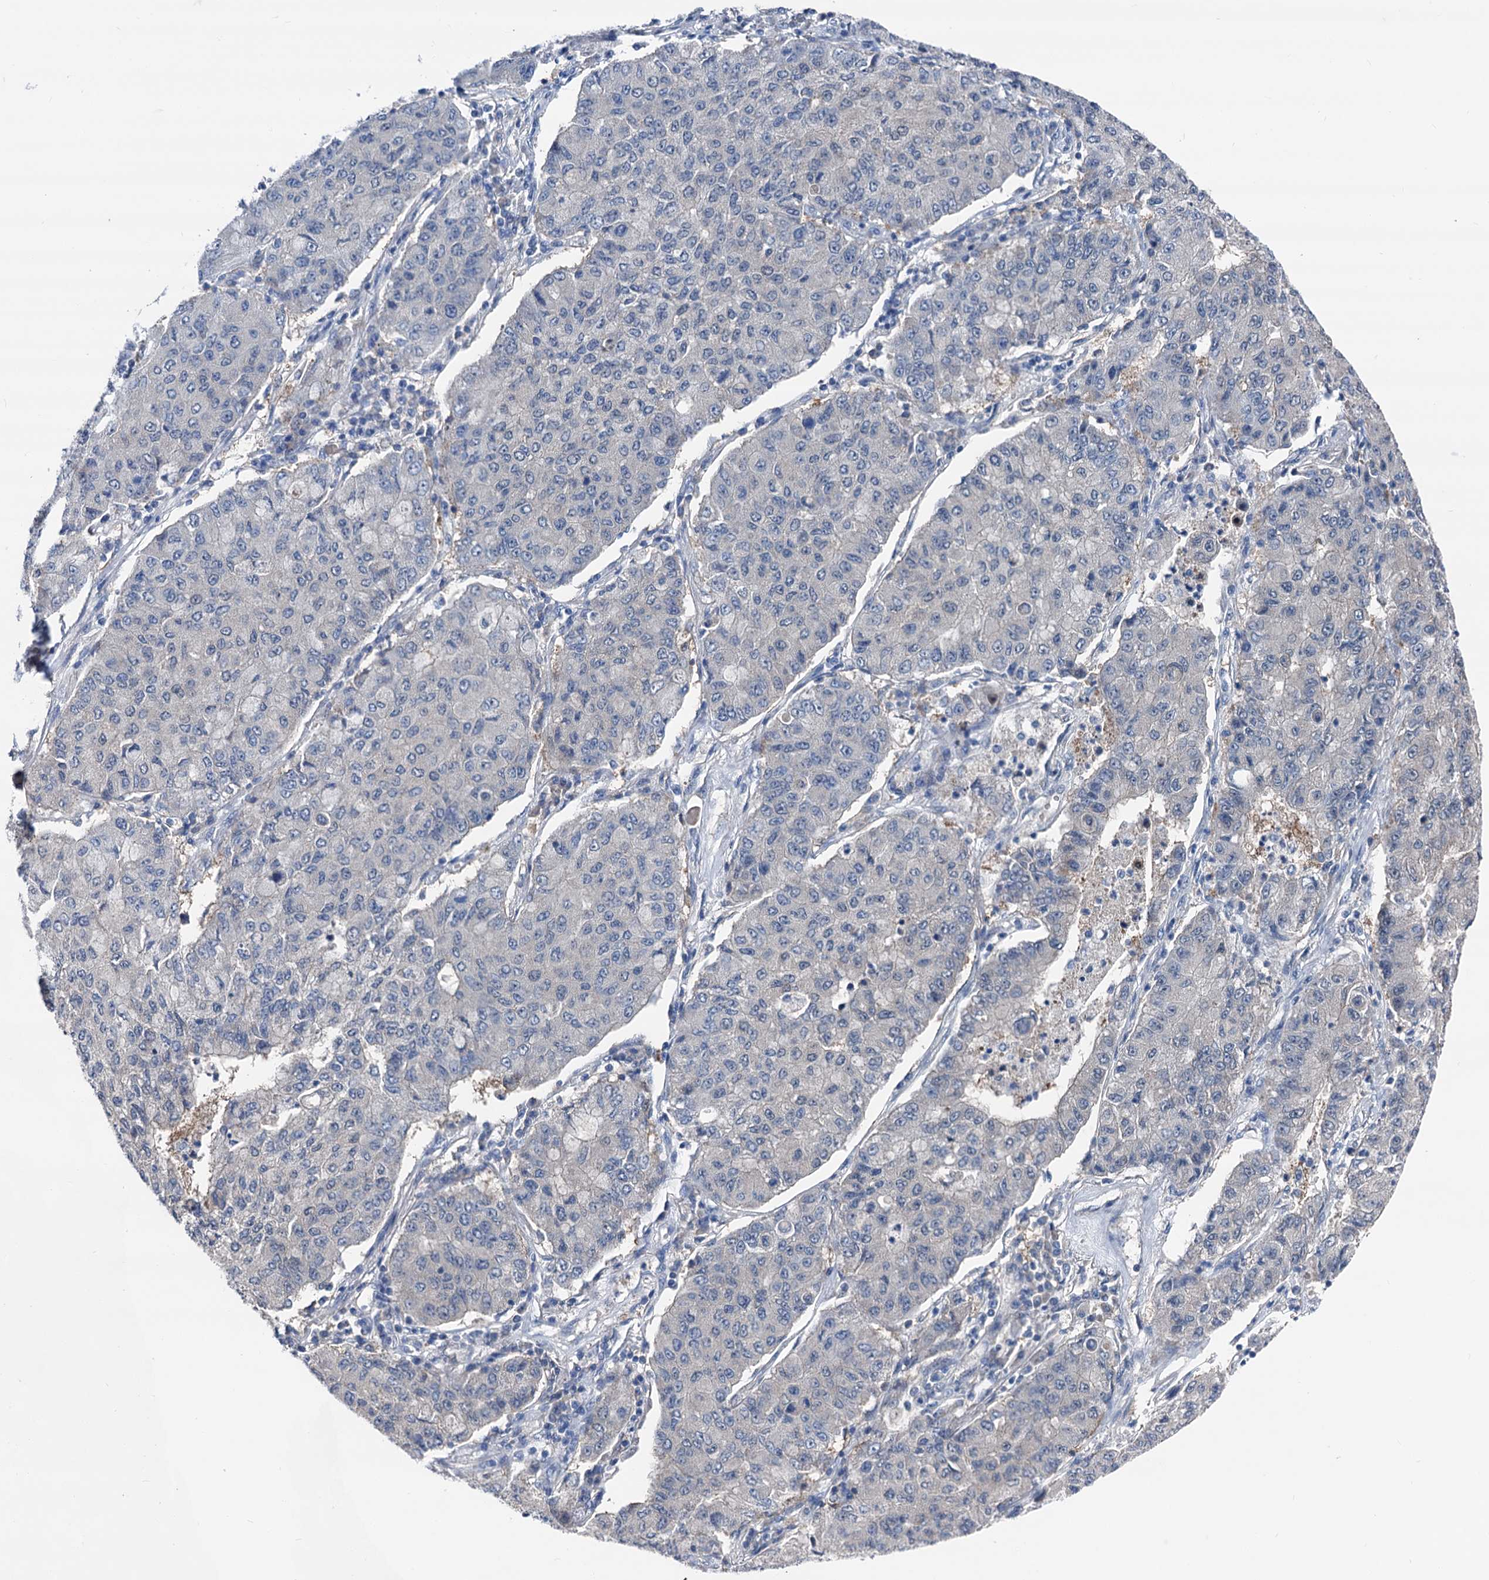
{"staining": {"intensity": "negative", "quantity": "none", "location": "none"}, "tissue": "lung cancer", "cell_type": "Tumor cells", "image_type": "cancer", "snomed": [{"axis": "morphology", "description": "Squamous cell carcinoma, NOS"}, {"axis": "topography", "description": "Lung"}], "caption": "Image shows no significant protein positivity in tumor cells of squamous cell carcinoma (lung).", "gene": "GLO1", "patient": {"sex": "male", "age": 74}}